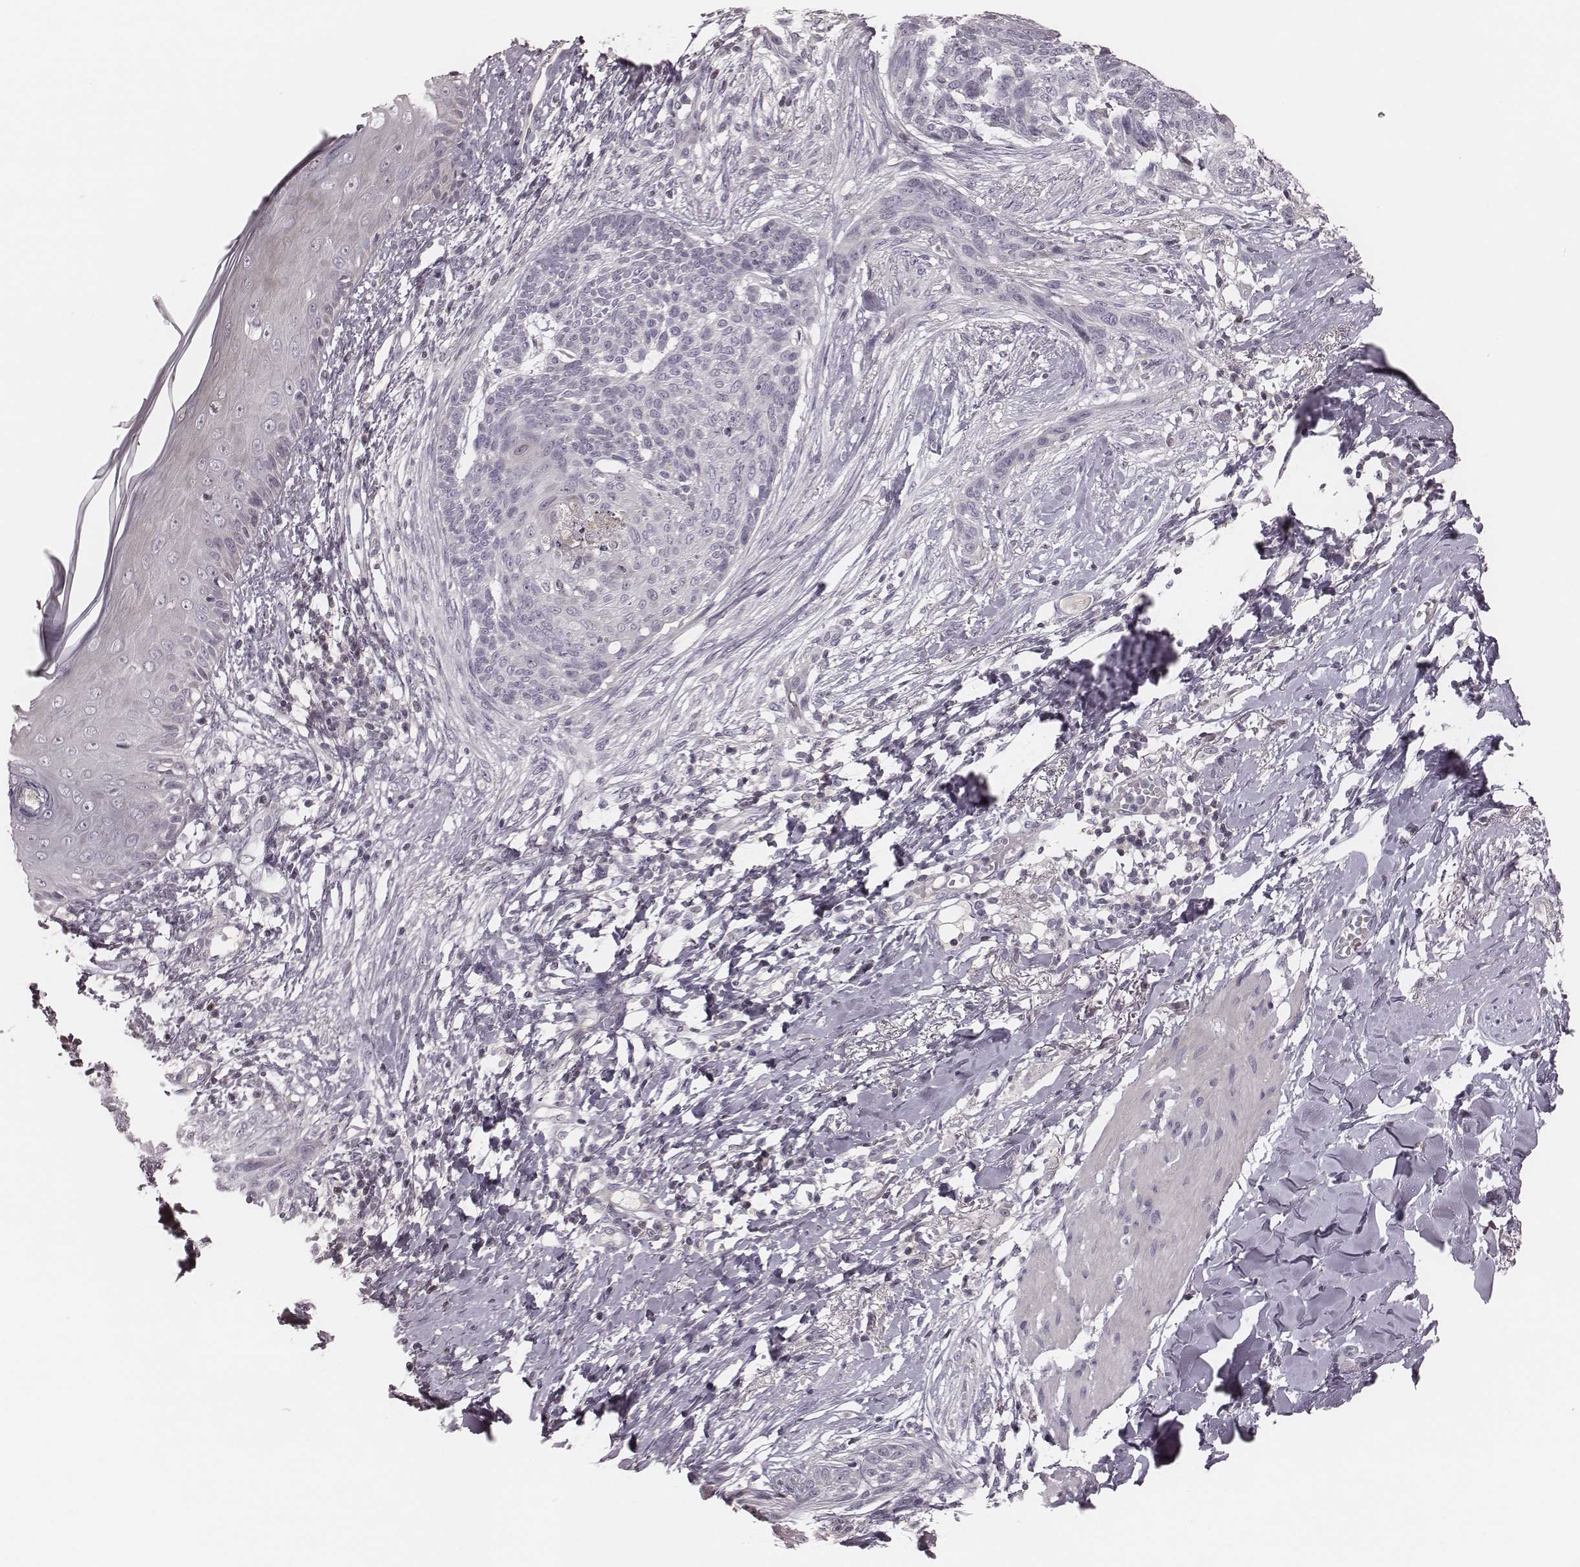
{"staining": {"intensity": "negative", "quantity": "none", "location": "none"}, "tissue": "skin cancer", "cell_type": "Tumor cells", "image_type": "cancer", "snomed": [{"axis": "morphology", "description": "Normal tissue, NOS"}, {"axis": "morphology", "description": "Basal cell carcinoma"}, {"axis": "topography", "description": "Skin"}], "caption": "This is an immunohistochemistry (IHC) image of skin cancer (basal cell carcinoma). There is no positivity in tumor cells.", "gene": "S100Z", "patient": {"sex": "male", "age": 84}}